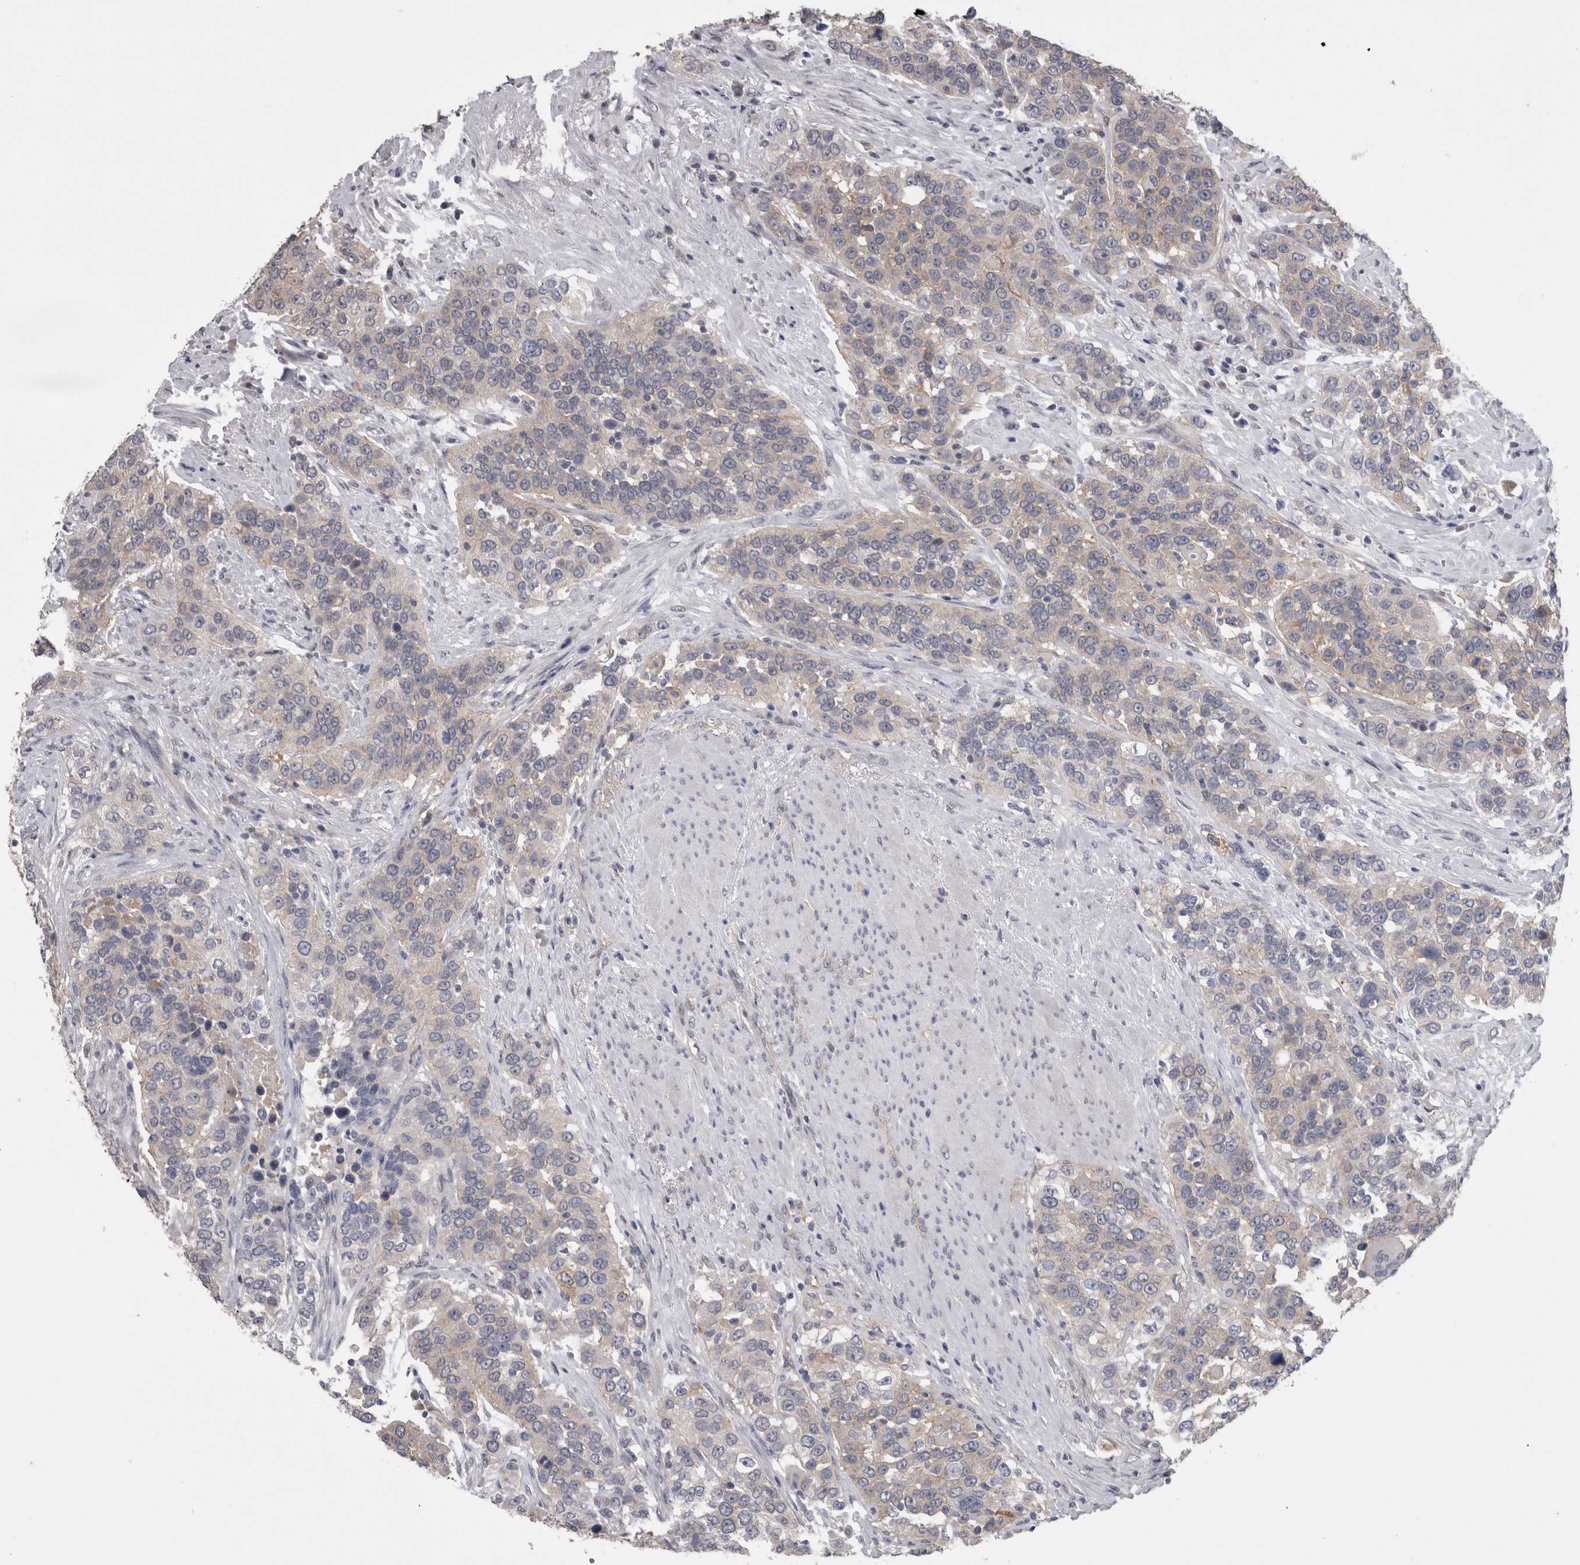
{"staining": {"intensity": "negative", "quantity": "none", "location": "none"}, "tissue": "urothelial cancer", "cell_type": "Tumor cells", "image_type": "cancer", "snomed": [{"axis": "morphology", "description": "Urothelial carcinoma, High grade"}, {"axis": "topography", "description": "Urinary bladder"}], "caption": "An IHC photomicrograph of urothelial carcinoma (high-grade) is shown. There is no staining in tumor cells of urothelial carcinoma (high-grade). The staining was performed using DAB (3,3'-diaminobenzidine) to visualize the protein expression in brown, while the nuclei were stained in blue with hematoxylin (Magnification: 20x).", "gene": "NECTIN2", "patient": {"sex": "female", "age": 80}}